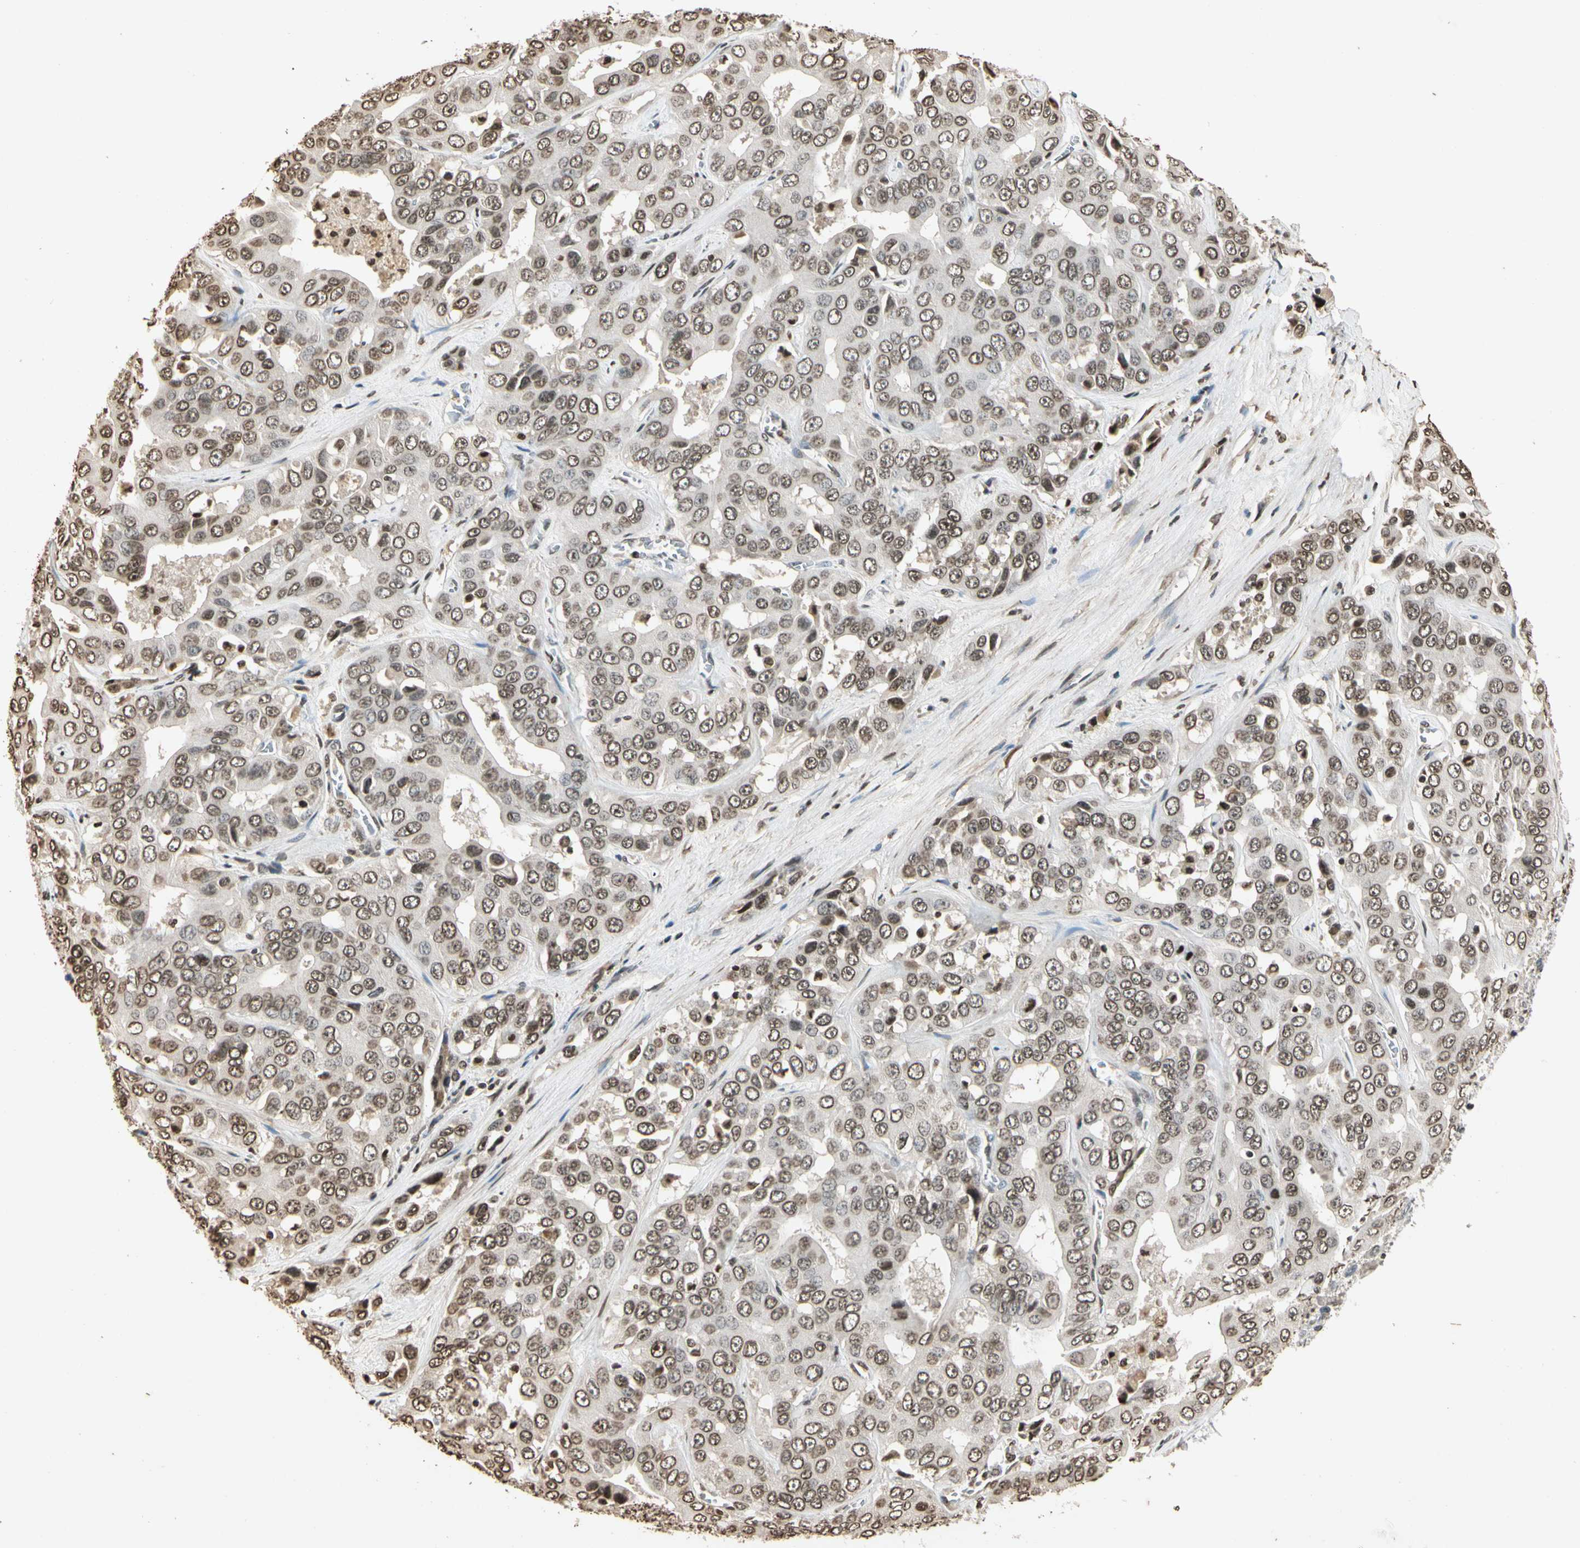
{"staining": {"intensity": "moderate", "quantity": "25%-75%", "location": "nuclear"}, "tissue": "liver cancer", "cell_type": "Tumor cells", "image_type": "cancer", "snomed": [{"axis": "morphology", "description": "Cholangiocarcinoma"}, {"axis": "topography", "description": "Liver"}], "caption": "Immunohistochemistry staining of liver cancer, which demonstrates medium levels of moderate nuclear staining in about 25%-75% of tumor cells indicating moderate nuclear protein staining. The staining was performed using DAB (3,3'-diaminobenzidine) (brown) for protein detection and nuclei were counterstained in hematoxylin (blue).", "gene": "TOP1", "patient": {"sex": "female", "age": 52}}